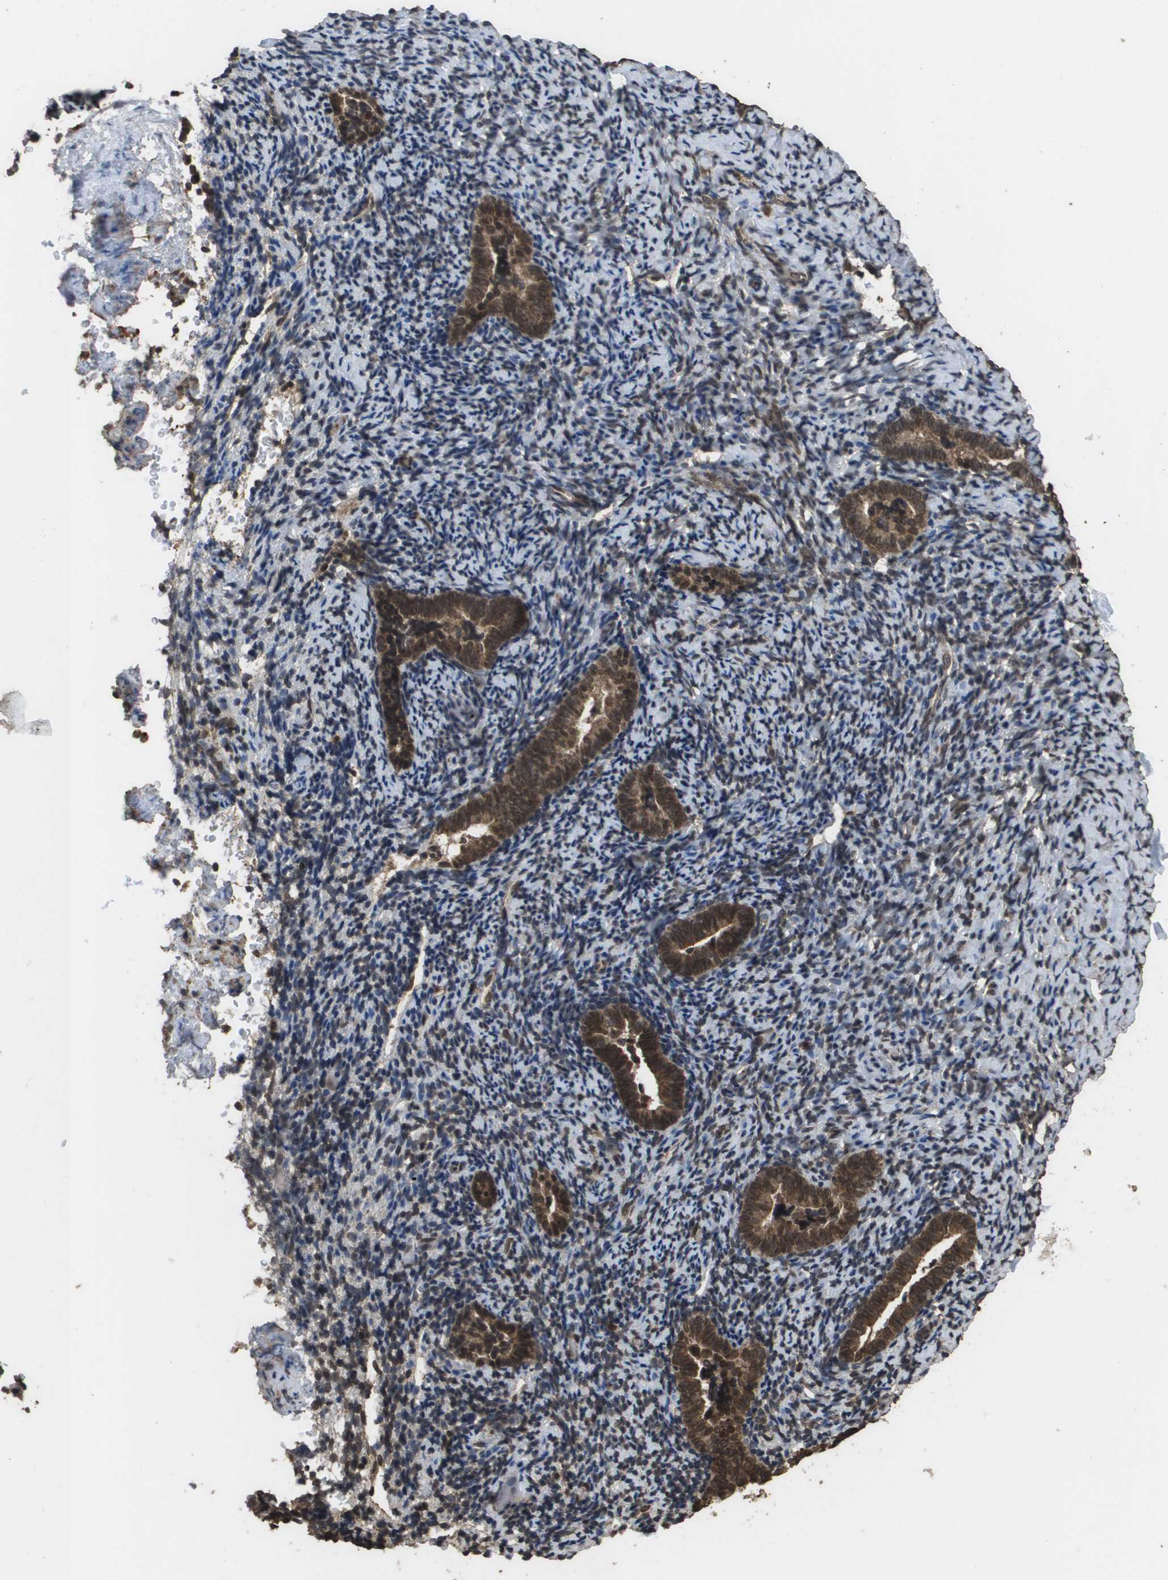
{"staining": {"intensity": "moderate", "quantity": "25%-75%", "location": "nuclear"}, "tissue": "endometrium", "cell_type": "Cells in endometrial stroma", "image_type": "normal", "snomed": [{"axis": "morphology", "description": "Normal tissue, NOS"}, {"axis": "topography", "description": "Endometrium"}], "caption": "Immunohistochemical staining of unremarkable endometrium exhibits medium levels of moderate nuclear expression in about 25%-75% of cells in endometrial stroma. Nuclei are stained in blue.", "gene": "AXIN2", "patient": {"sex": "female", "age": 51}}